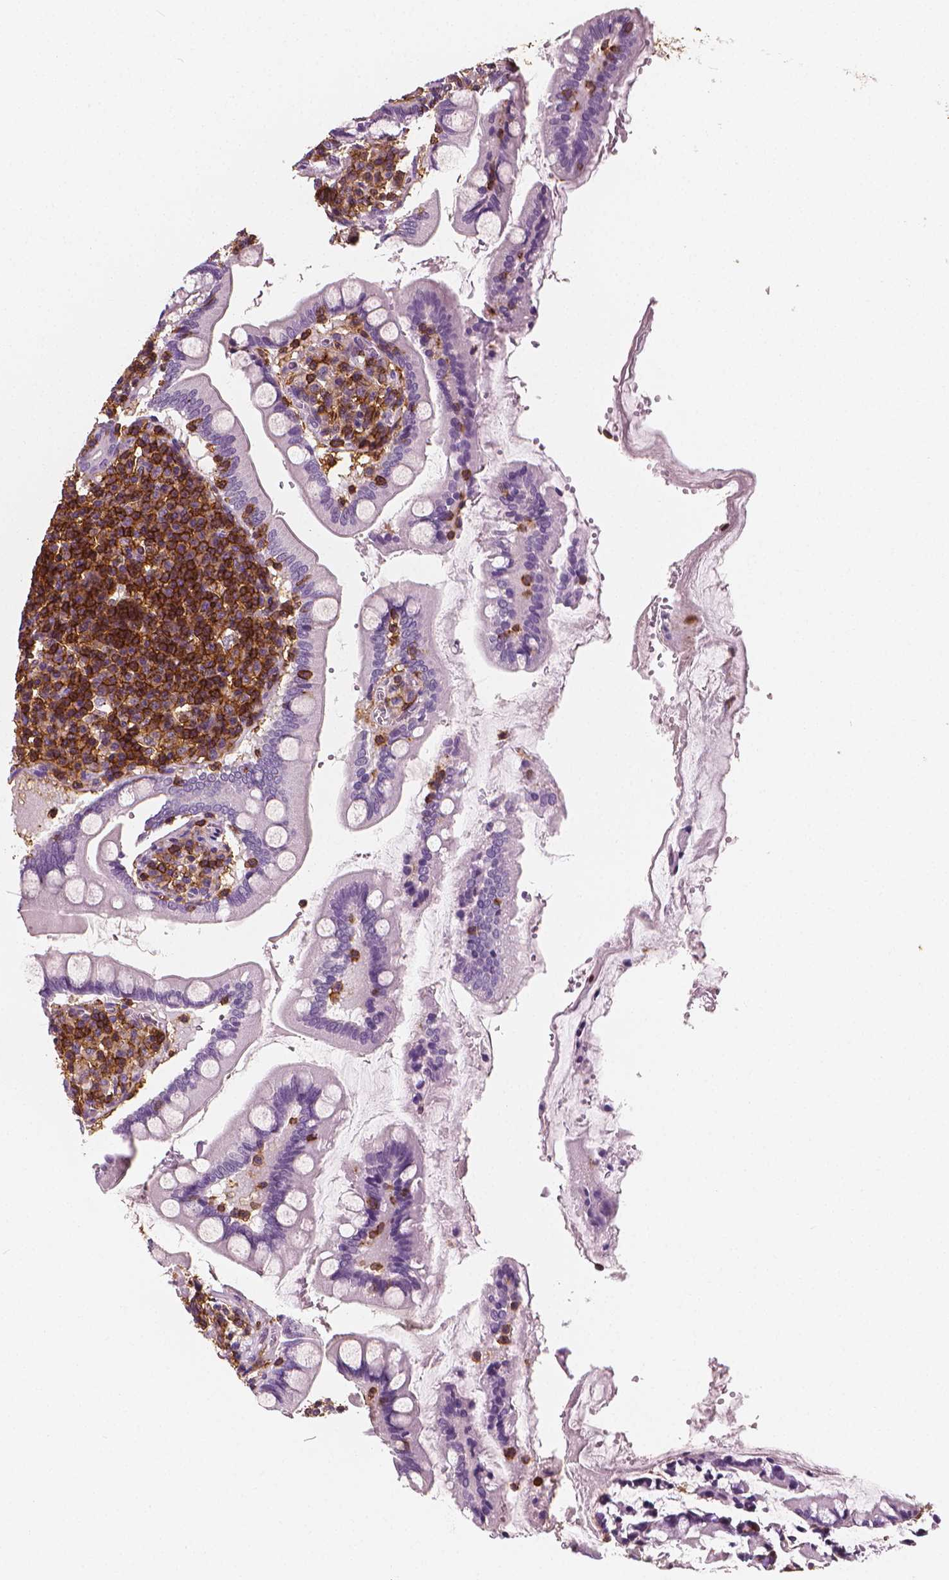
{"staining": {"intensity": "negative", "quantity": "none", "location": "none"}, "tissue": "small intestine", "cell_type": "Glandular cells", "image_type": "normal", "snomed": [{"axis": "morphology", "description": "Normal tissue, NOS"}, {"axis": "topography", "description": "Small intestine"}], "caption": "Glandular cells are negative for protein expression in benign human small intestine. (DAB (3,3'-diaminobenzidine) immunohistochemistry with hematoxylin counter stain).", "gene": "PTPRC", "patient": {"sex": "female", "age": 56}}